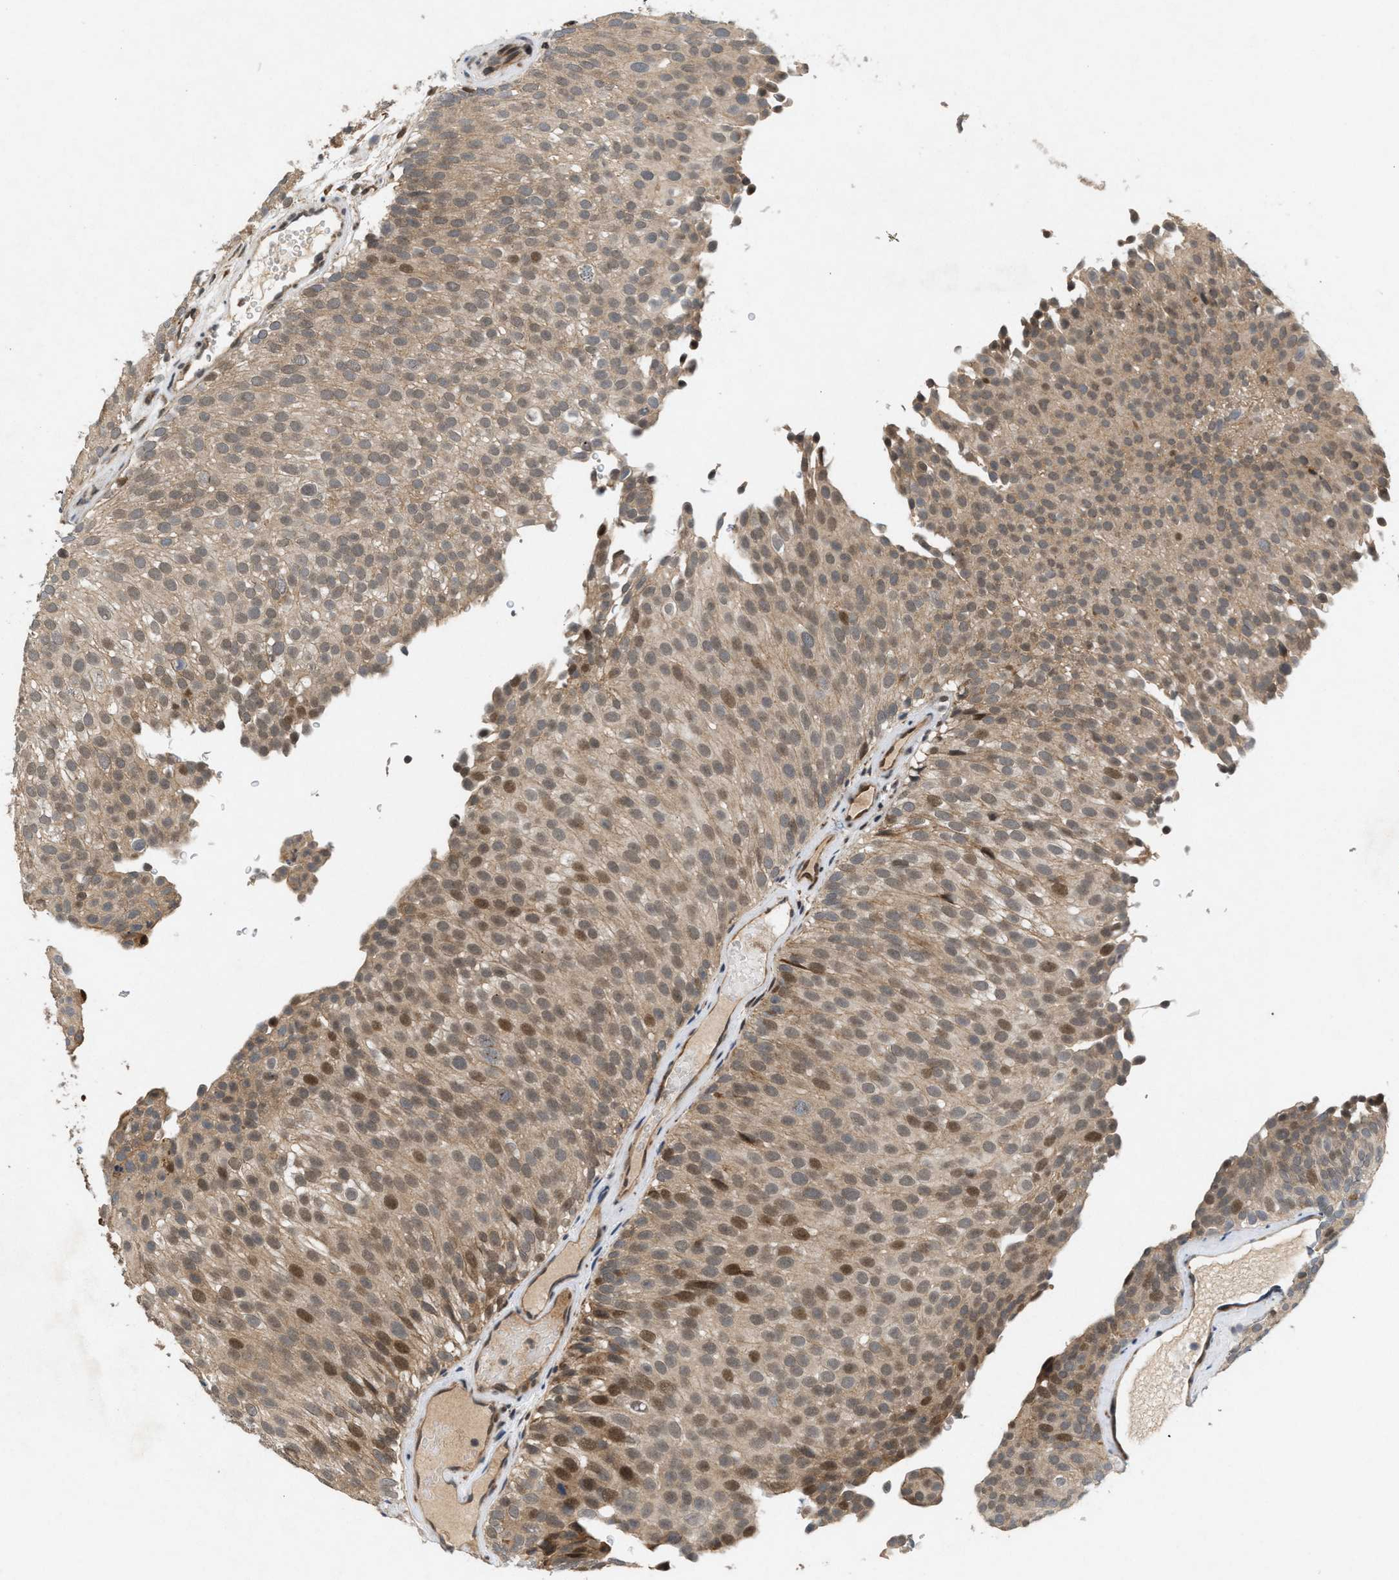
{"staining": {"intensity": "moderate", "quantity": ">75%", "location": "cytoplasmic/membranous,nuclear"}, "tissue": "urothelial cancer", "cell_type": "Tumor cells", "image_type": "cancer", "snomed": [{"axis": "morphology", "description": "Urothelial carcinoma, Low grade"}, {"axis": "topography", "description": "Urinary bladder"}], "caption": "Tumor cells reveal medium levels of moderate cytoplasmic/membranous and nuclear staining in about >75% of cells in human urothelial cancer.", "gene": "MFSD6", "patient": {"sex": "male", "age": 78}}